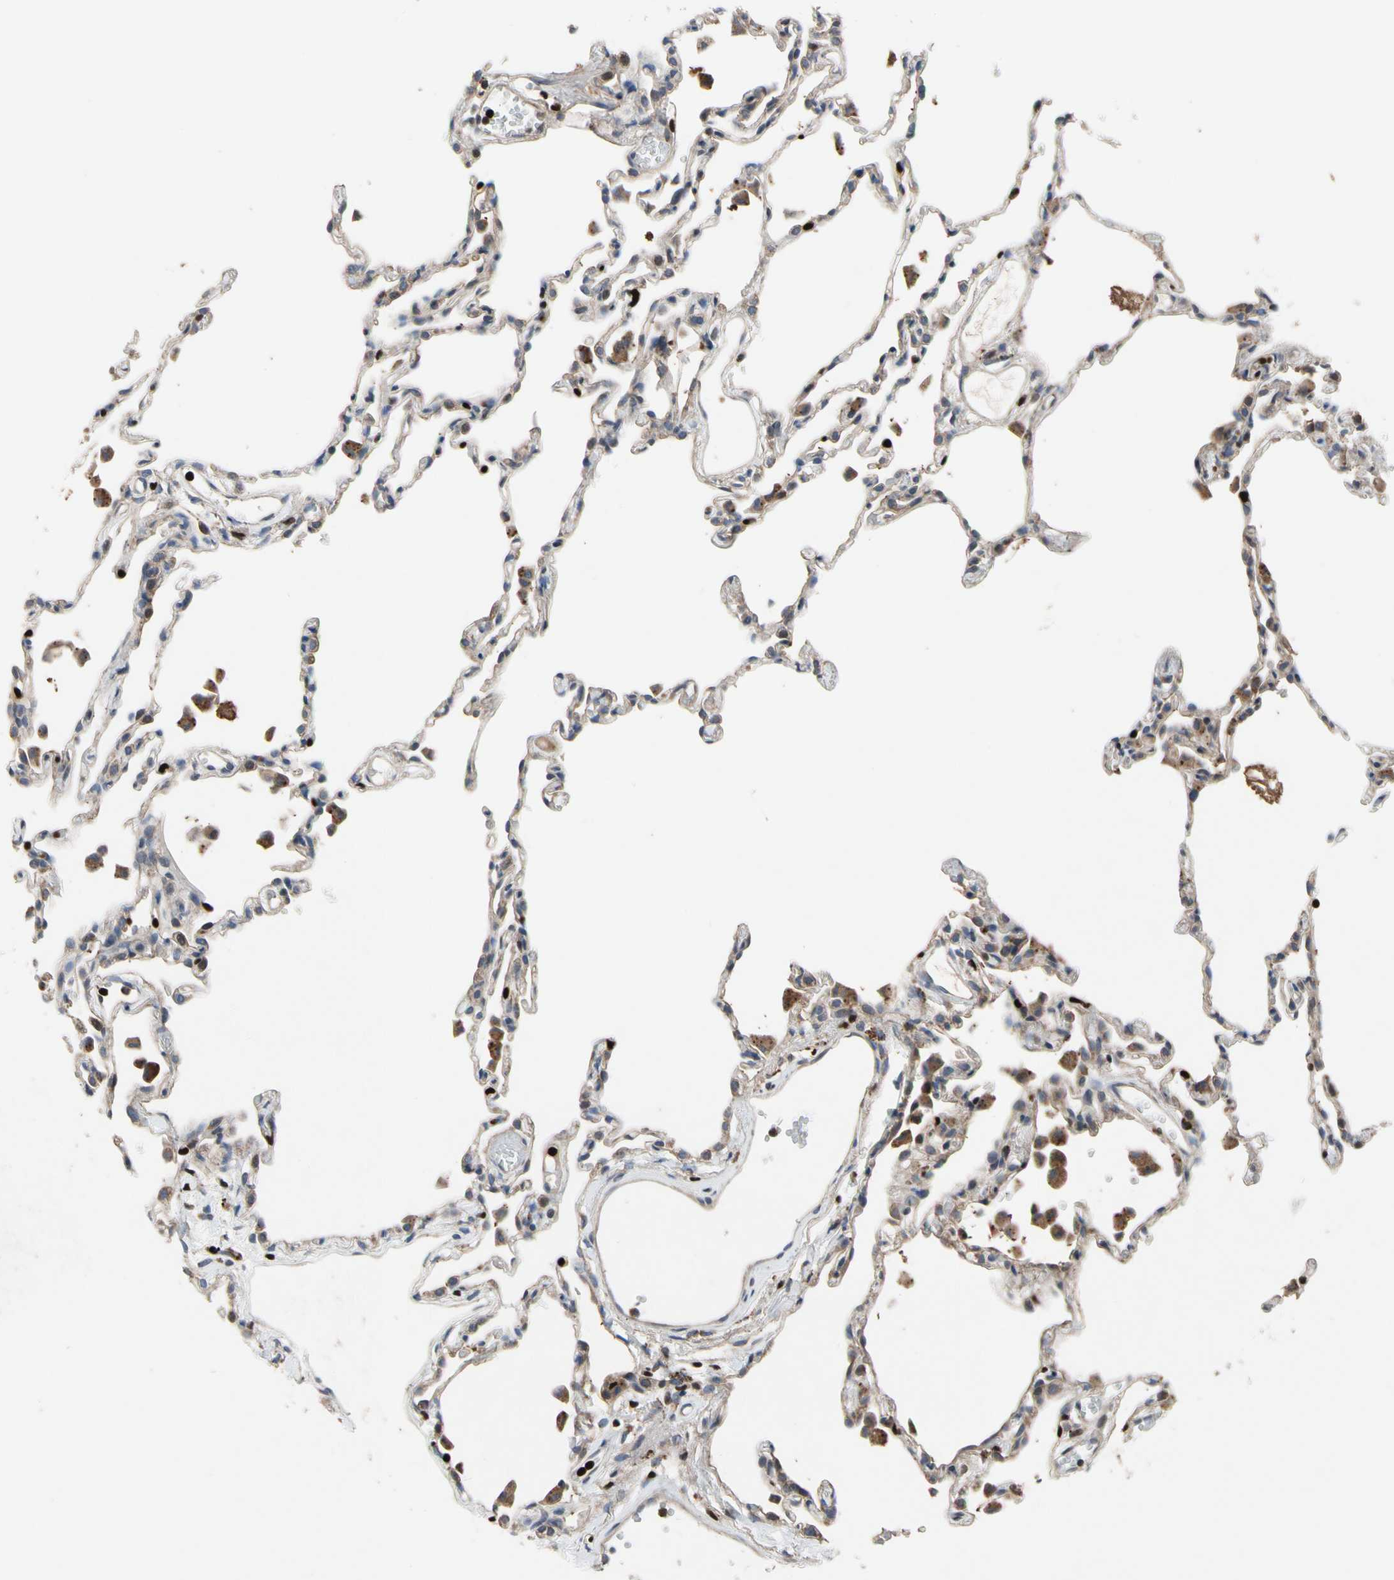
{"staining": {"intensity": "negative", "quantity": "none", "location": "none"}, "tissue": "lung", "cell_type": "Alveolar cells", "image_type": "normal", "snomed": [{"axis": "morphology", "description": "Normal tissue, NOS"}, {"axis": "topography", "description": "Lung"}], "caption": "This is an immunohistochemistry (IHC) micrograph of normal human lung. There is no positivity in alveolar cells.", "gene": "TBX21", "patient": {"sex": "female", "age": 49}}